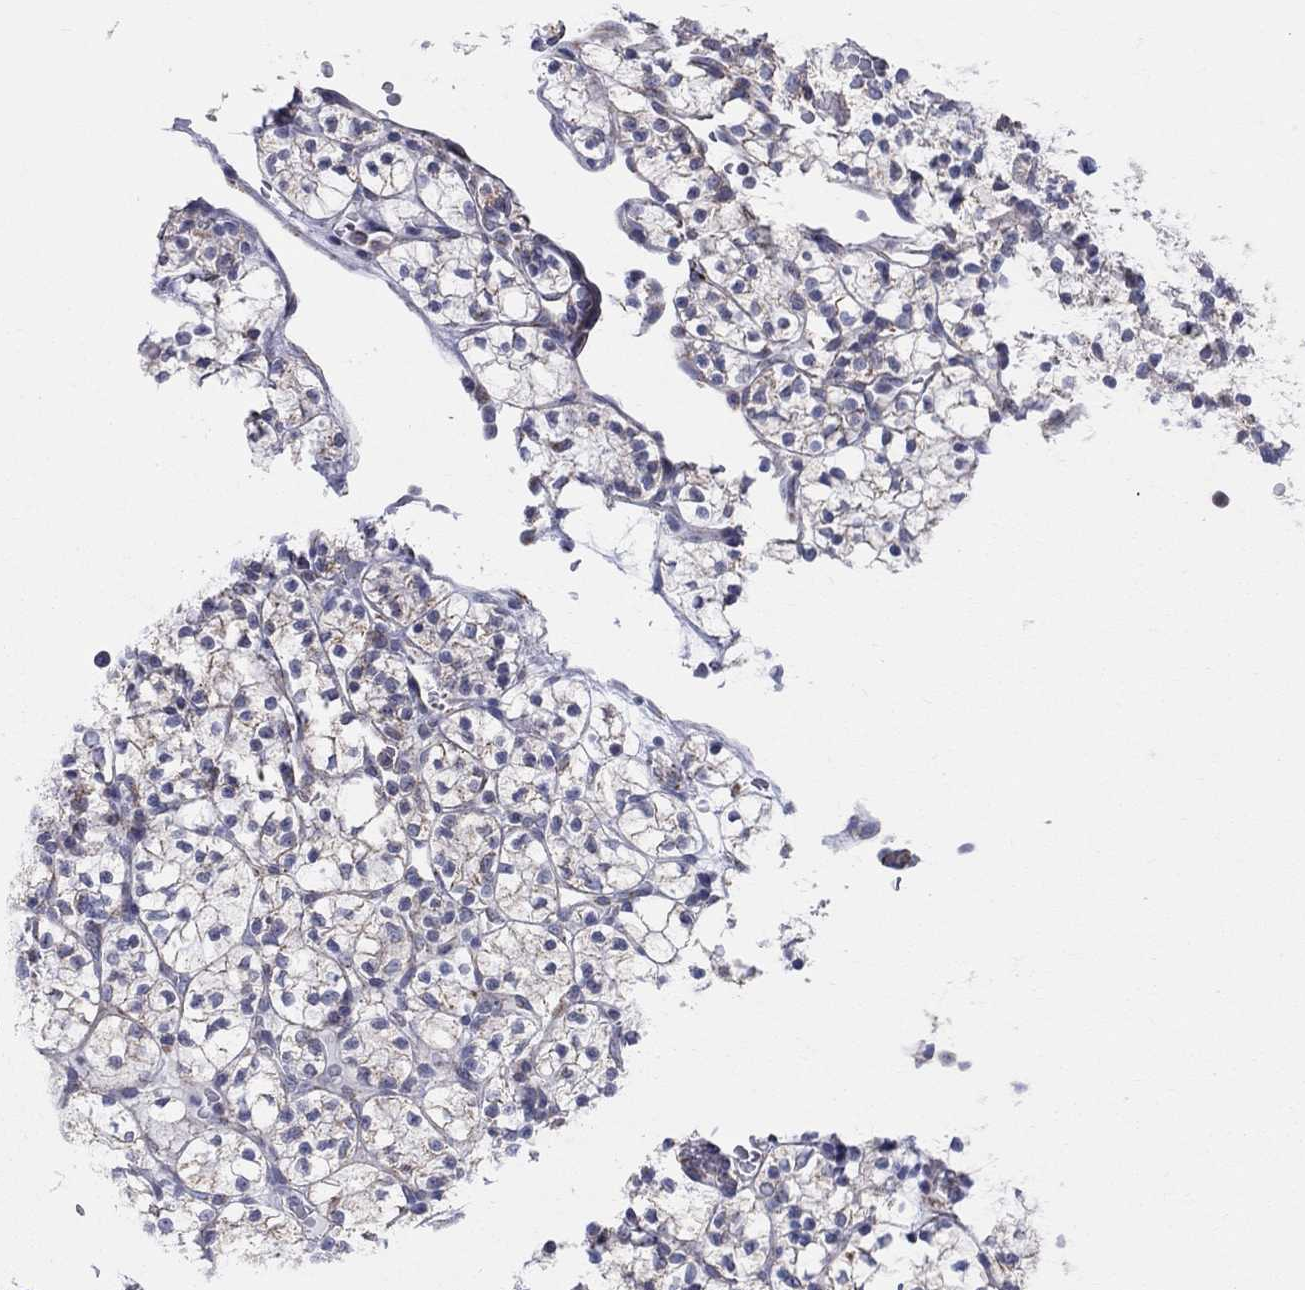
{"staining": {"intensity": "moderate", "quantity": "<25%", "location": "cytoplasmic/membranous"}, "tissue": "renal cancer", "cell_type": "Tumor cells", "image_type": "cancer", "snomed": [{"axis": "morphology", "description": "Adenocarcinoma, NOS"}, {"axis": "topography", "description": "Kidney"}], "caption": "Protein expression analysis of human renal adenocarcinoma reveals moderate cytoplasmic/membranous positivity in about <25% of tumor cells. (DAB IHC with brightfield microscopy, high magnification).", "gene": "KISS1R", "patient": {"sex": "female", "age": 89}}